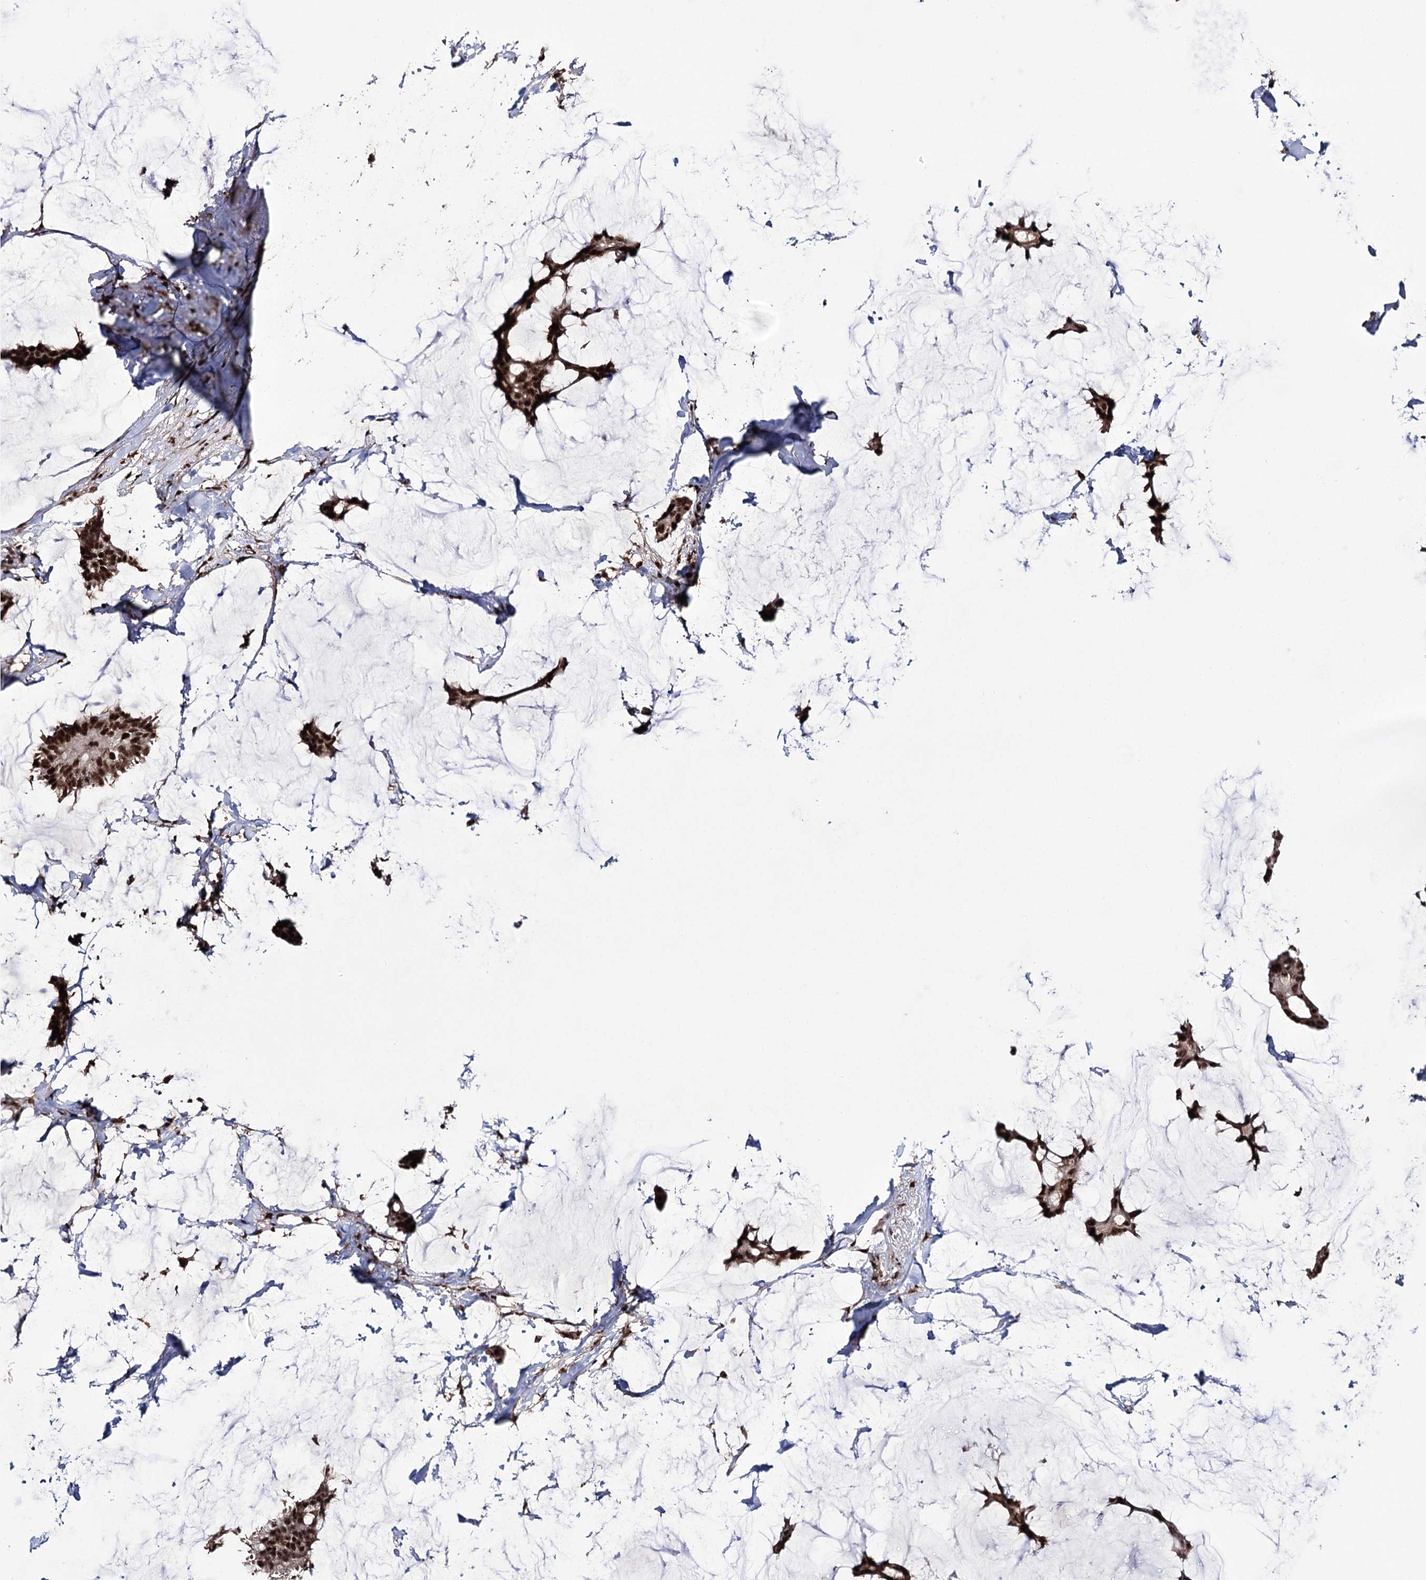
{"staining": {"intensity": "strong", "quantity": ">75%", "location": "nuclear"}, "tissue": "breast cancer", "cell_type": "Tumor cells", "image_type": "cancer", "snomed": [{"axis": "morphology", "description": "Duct carcinoma"}, {"axis": "topography", "description": "Breast"}], "caption": "Breast cancer (intraductal carcinoma) stained with a brown dye demonstrates strong nuclear positive staining in about >75% of tumor cells.", "gene": "PRPF40A", "patient": {"sex": "female", "age": 93}}